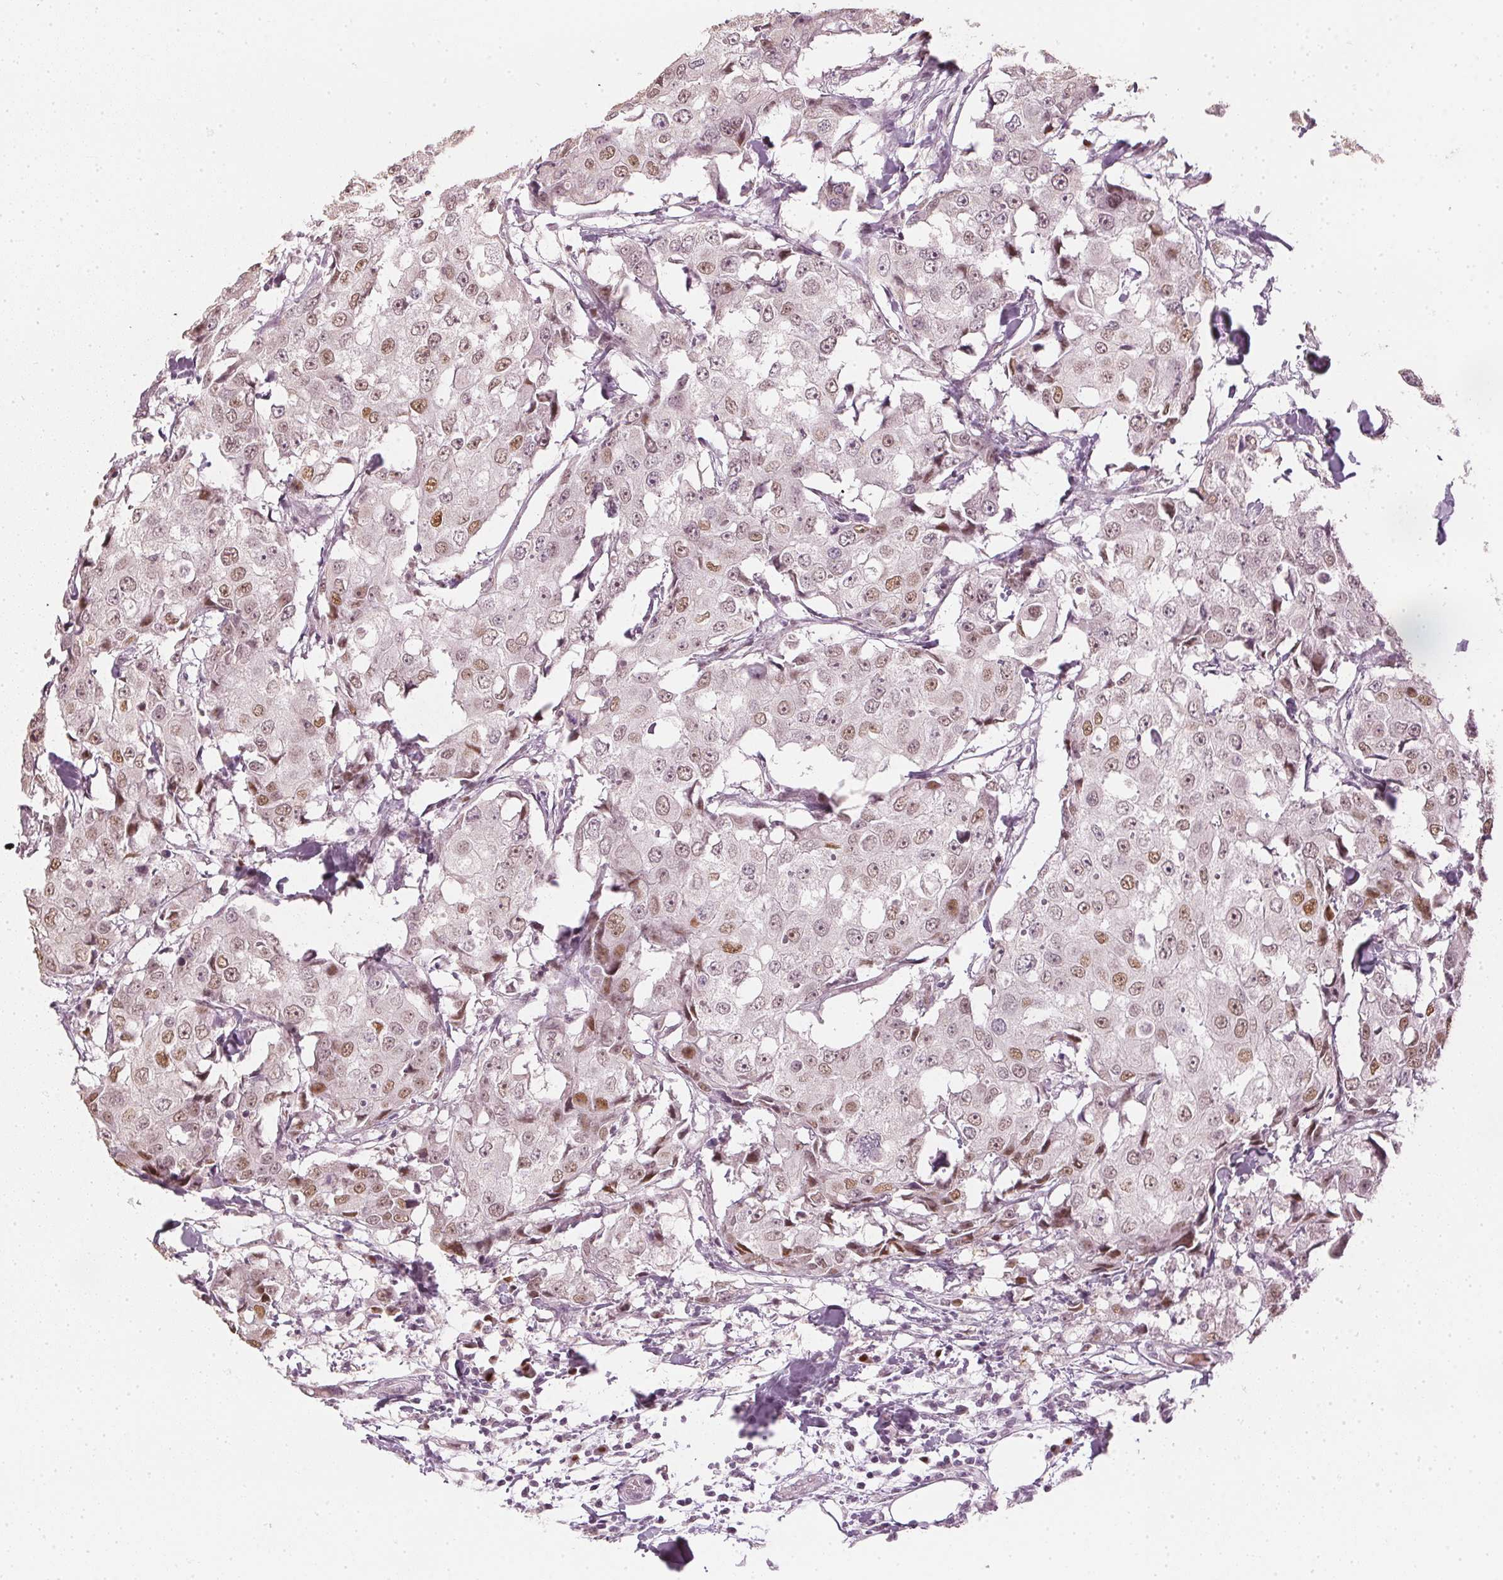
{"staining": {"intensity": "moderate", "quantity": "<25%", "location": "nuclear"}, "tissue": "breast cancer", "cell_type": "Tumor cells", "image_type": "cancer", "snomed": [{"axis": "morphology", "description": "Duct carcinoma"}, {"axis": "topography", "description": "Breast"}], "caption": "There is low levels of moderate nuclear staining in tumor cells of breast cancer, as demonstrated by immunohistochemical staining (brown color).", "gene": "SLC39A3", "patient": {"sex": "female", "age": 27}}